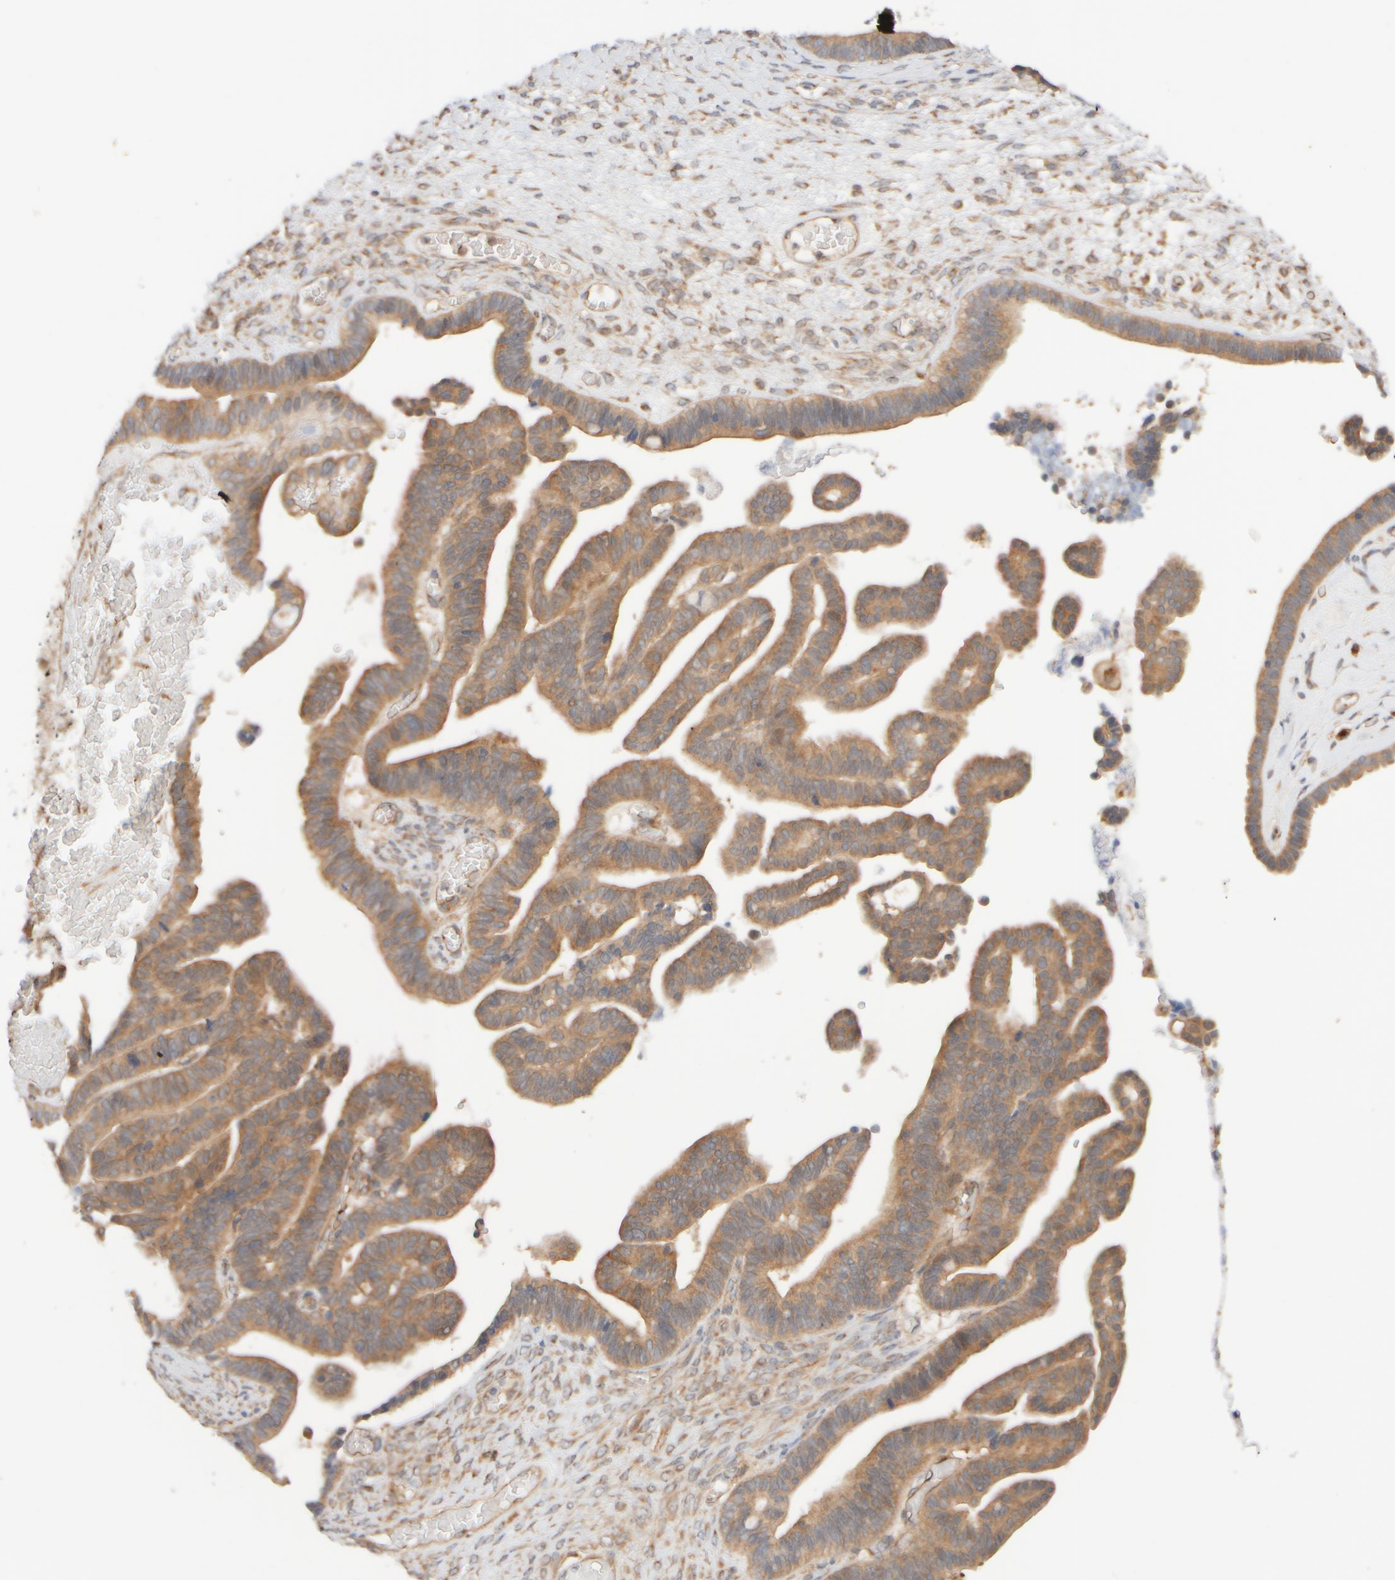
{"staining": {"intensity": "moderate", "quantity": ">75%", "location": "cytoplasmic/membranous"}, "tissue": "ovarian cancer", "cell_type": "Tumor cells", "image_type": "cancer", "snomed": [{"axis": "morphology", "description": "Cystadenocarcinoma, serous, NOS"}, {"axis": "topography", "description": "Ovary"}], "caption": "High-magnification brightfield microscopy of ovarian serous cystadenocarcinoma stained with DAB (3,3'-diaminobenzidine) (brown) and counterstained with hematoxylin (blue). tumor cells exhibit moderate cytoplasmic/membranous staining is identified in approximately>75% of cells.", "gene": "RABEP1", "patient": {"sex": "female", "age": 56}}